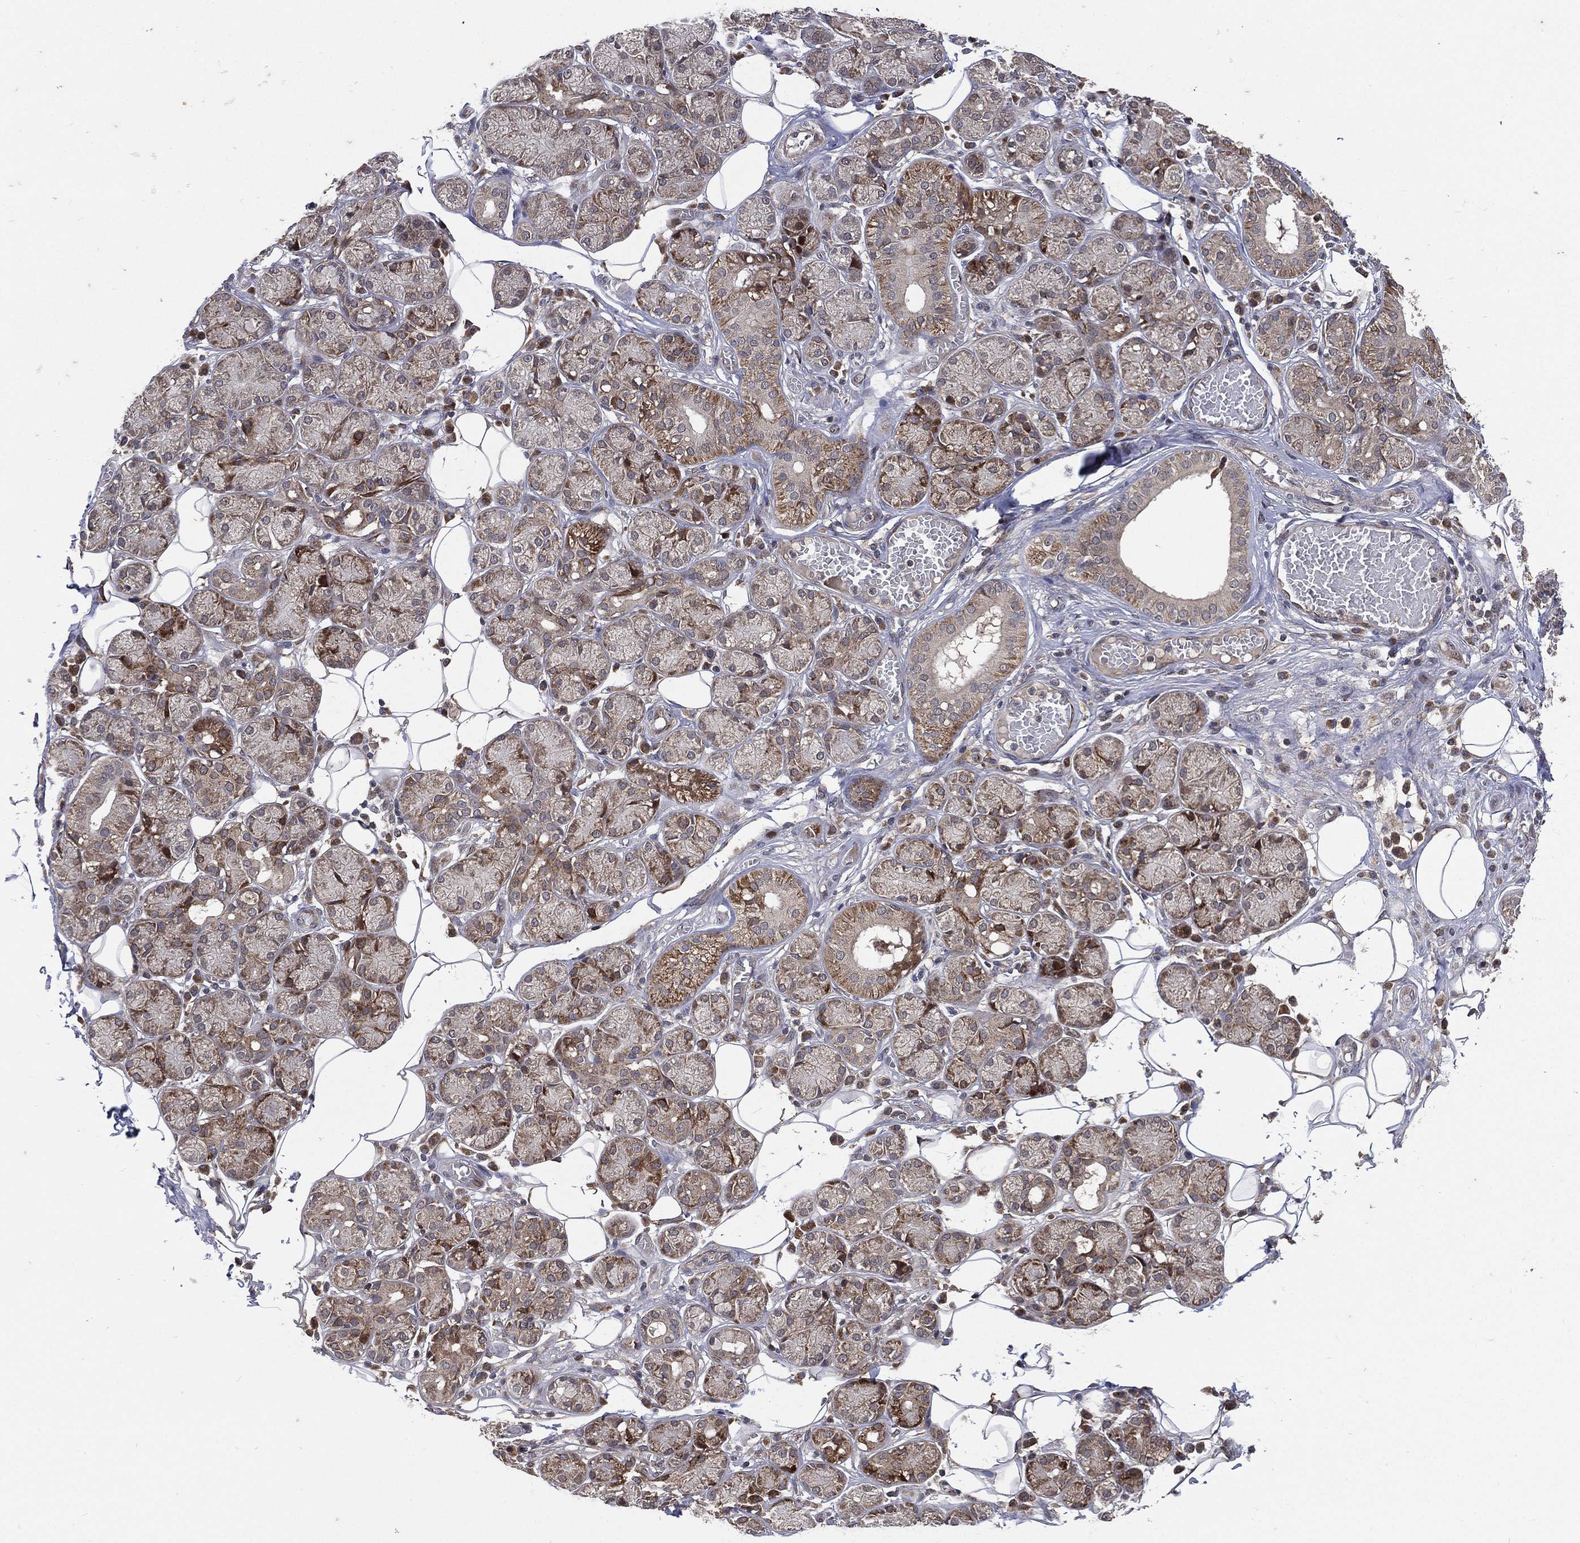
{"staining": {"intensity": "strong", "quantity": "25%-75%", "location": "cytoplasmic/membranous"}, "tissue": "salivary gland", "cell_type": "Glandular cells", "image_type": "normal", "snomed": [{"axis": "morphology", "description": "Normal tissue, NOS"}, {"axis": "topography", "description": "Salivary gland"}, {"axis": "topography", "description": "Peripheral nerve tissue"}], "caption": "Benign salivary gland exhibits strong cytoplasmic/membranous positivity in approximately 25%-75% of glandular cells, visualized by immunohistochemistry.", "gene": "RAB11FIP4", "patient": {"sex": "male", "age": 71}}